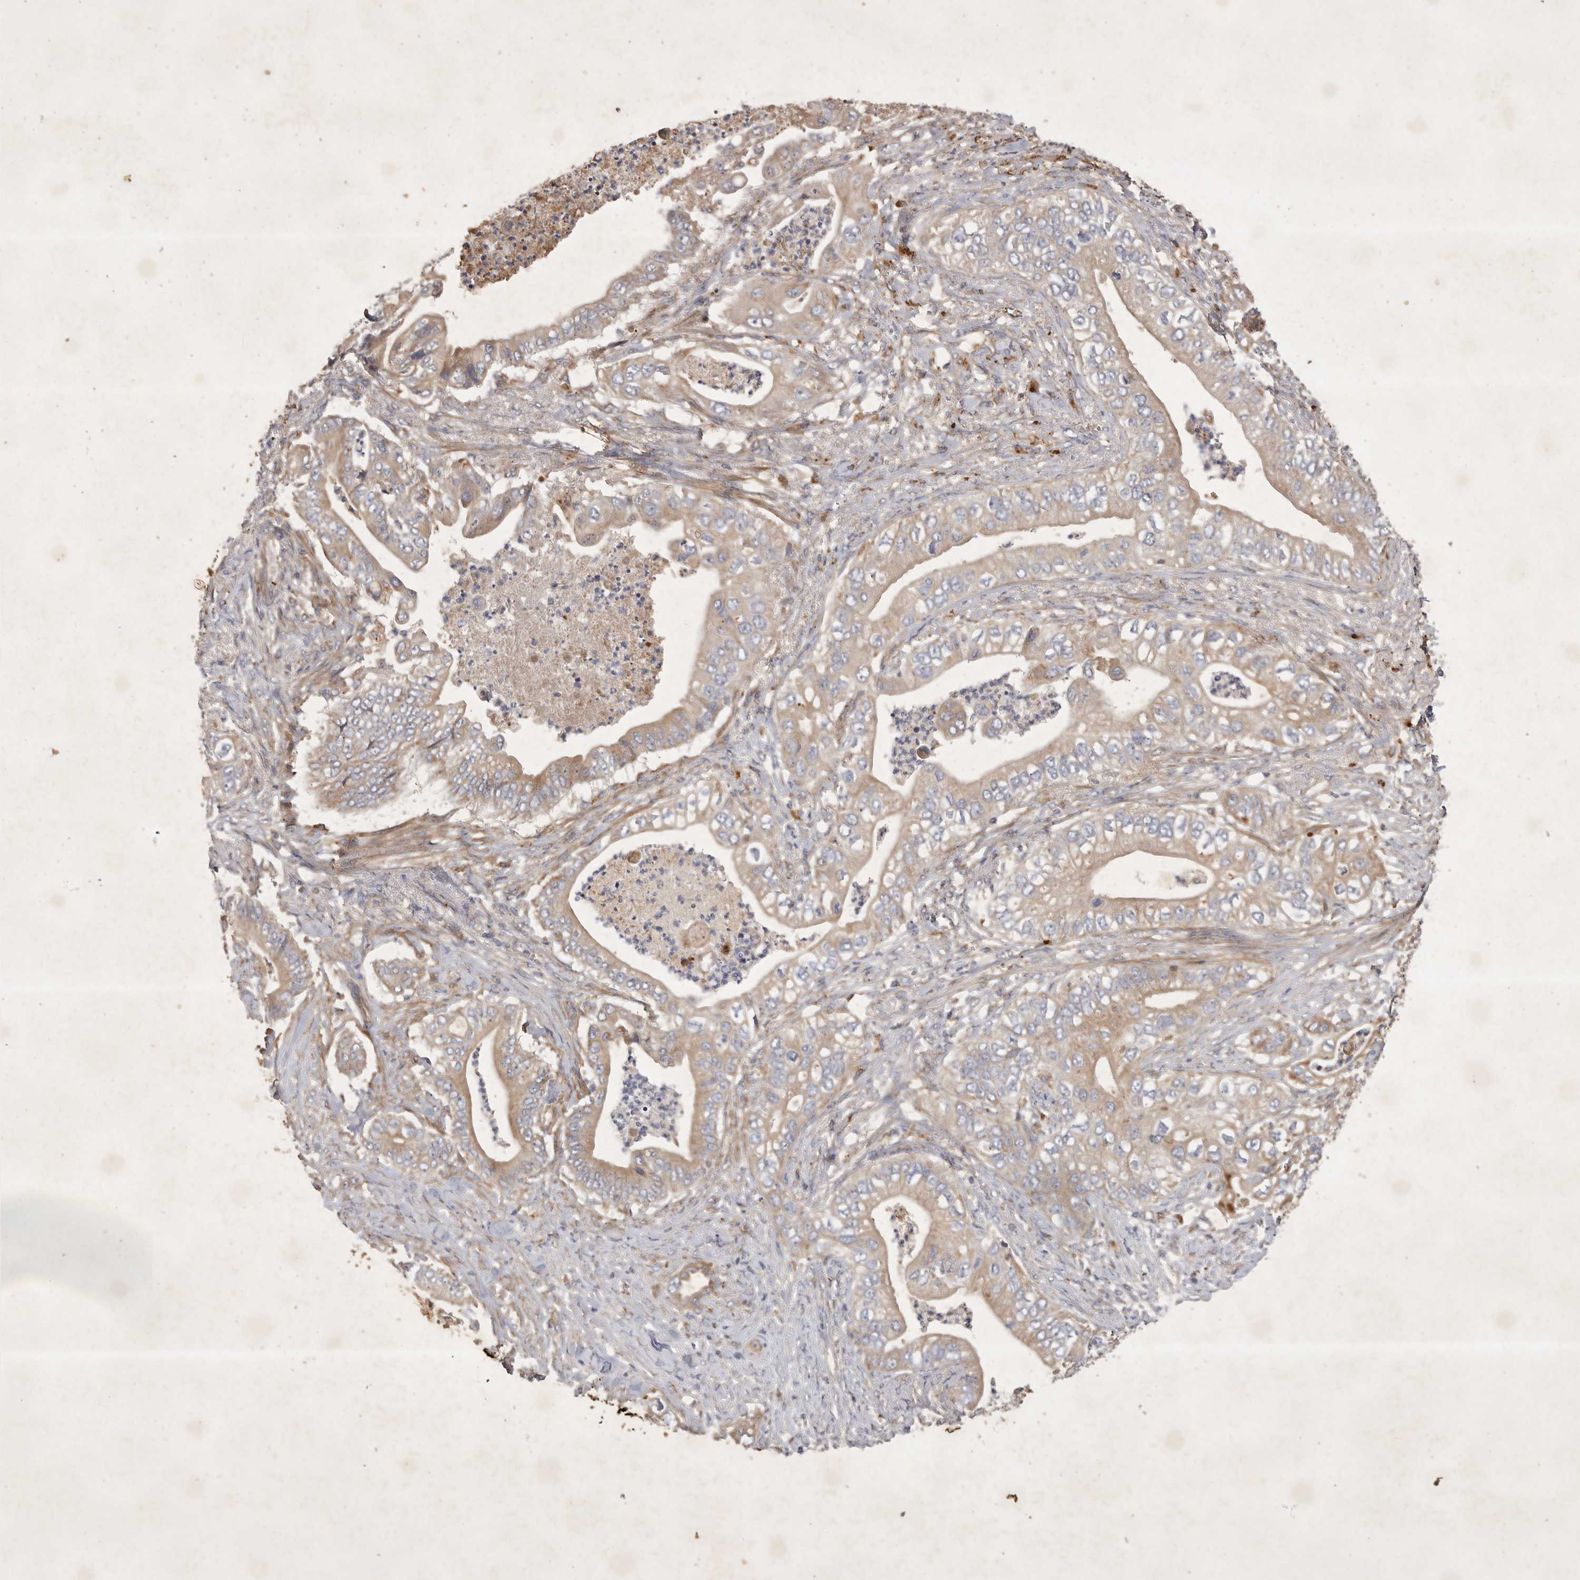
{"staining": {"intensity": "moderate", "quantity": ">75%", "location": "cytoplasmic/membranous"}, "tissue": "pancreatic cancer", "cell_type": "Tumor cells", "image_type": "cancer", "snomed": [{"axis": "morphology", "description": "Adenocarcinoma, NOS"}, {"axis": "topography", "description": "Pancreas"}], "caption": "Human pancreatic cancer (adenocarcinoma) stained for a protein (brown) shows moderate cytoplasmic/membranous positive expression in about >75% of tumor cells.", "gene": "MRPL41", "patient": {"sex": "female", "age": 78}}